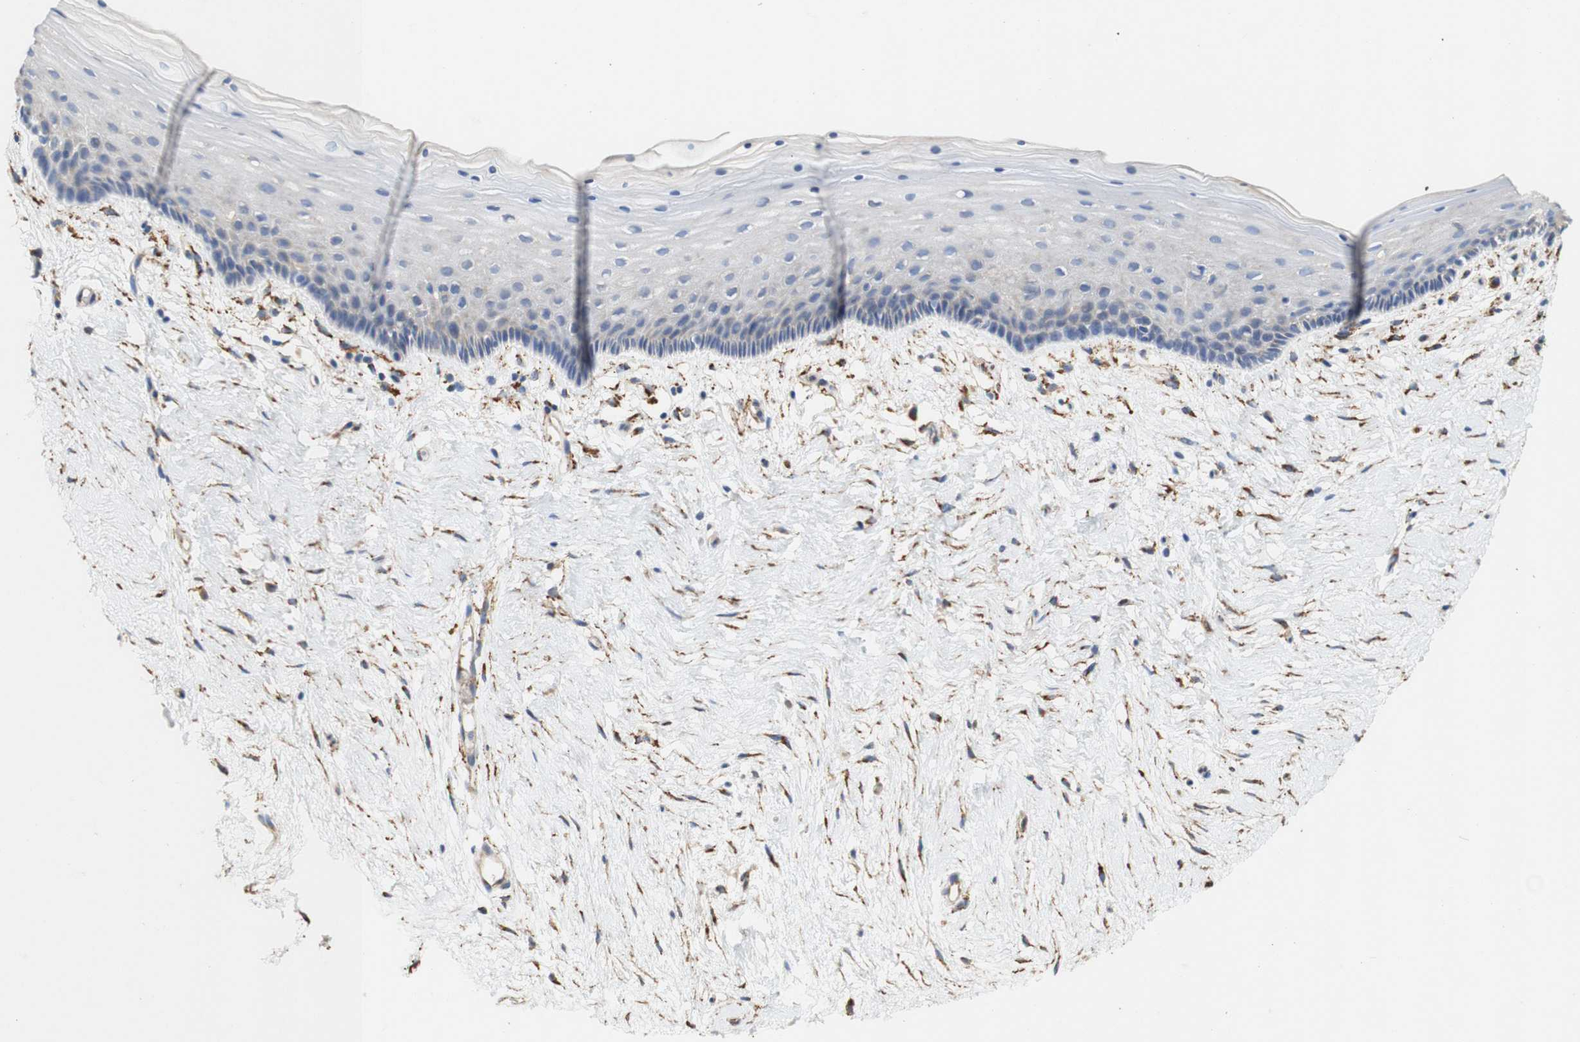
{"staining": {"intensity": "negative", "quantity": "none", "location": "none"}, "tissue": "vagina", "cell_type": "Squamous epithelial cells", "image_type": "normal", "snomed": [{"axis": "morphology", "description": "Normal tissue, NOS"}, {"axis": "topography", "description": "Vagina"}], "caption": "DAB immunohistochemical staining of benign human vagina shows no significant positivity in squamous epithelial cells.", "gene": "EIF2AK4", "patient": {"sex": "female", "age": 44}}